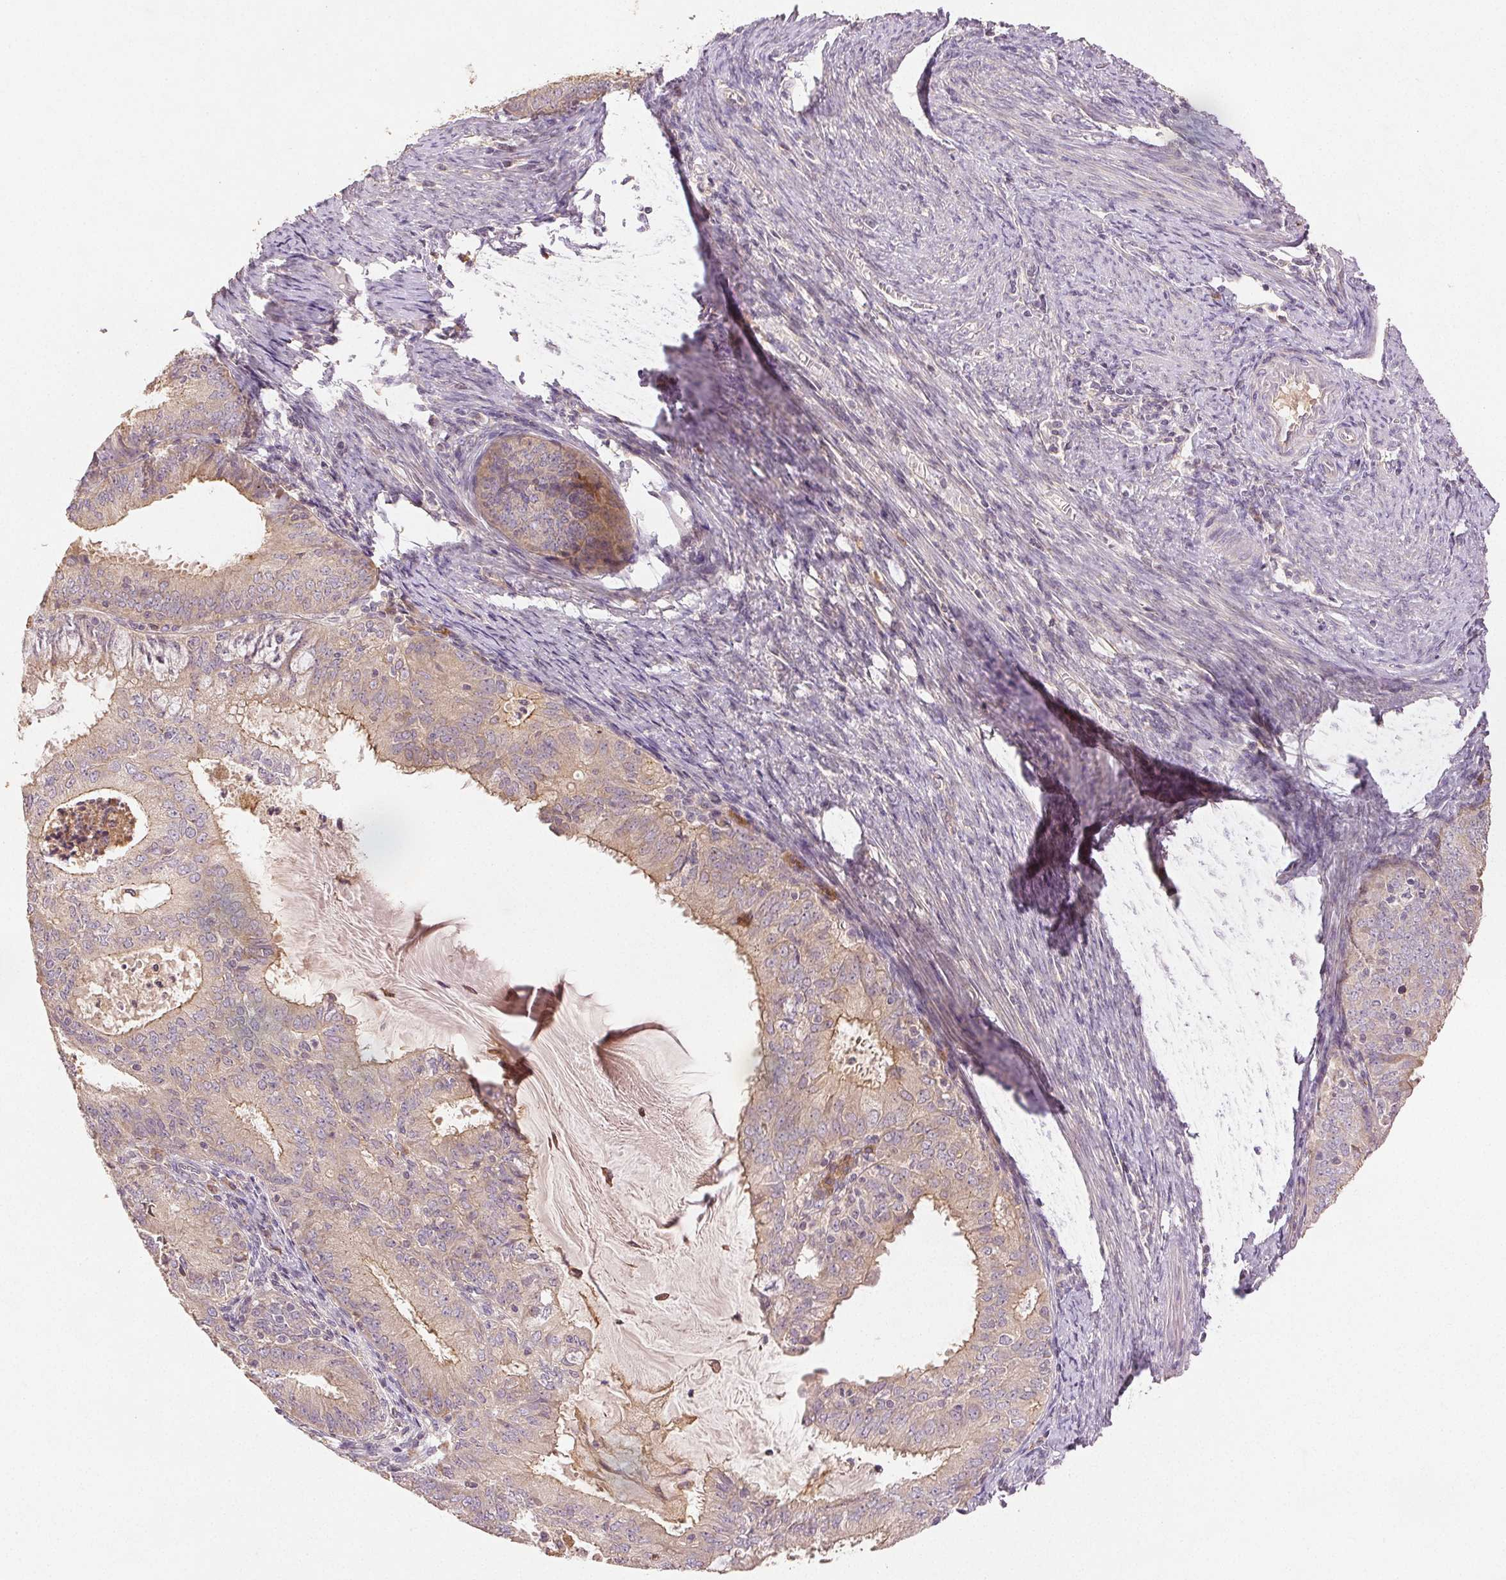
{"staining": {"intensity": "weak", "quantity": "25%-75%", "location": "cytoplasmic/membranous"}, "tissue": "endometrial cancer", "cell_type": "Tumor cells", "image_type": "cancer", "snomed": [{"axis": "morphology", "description": "Adenocarcinoma, NOS"}, {"axis": "topography", "description": "Endometrium"}], "caption": "This image displays immunohistochemistry (IHC) staining of human endometrial adenocarcinoma, with low weak cytoplasmic/membranous positivity in about 25%-75% of tumor cells.", "gene": "YIF1B", "patient": {"sex": "female", "age": 57}}